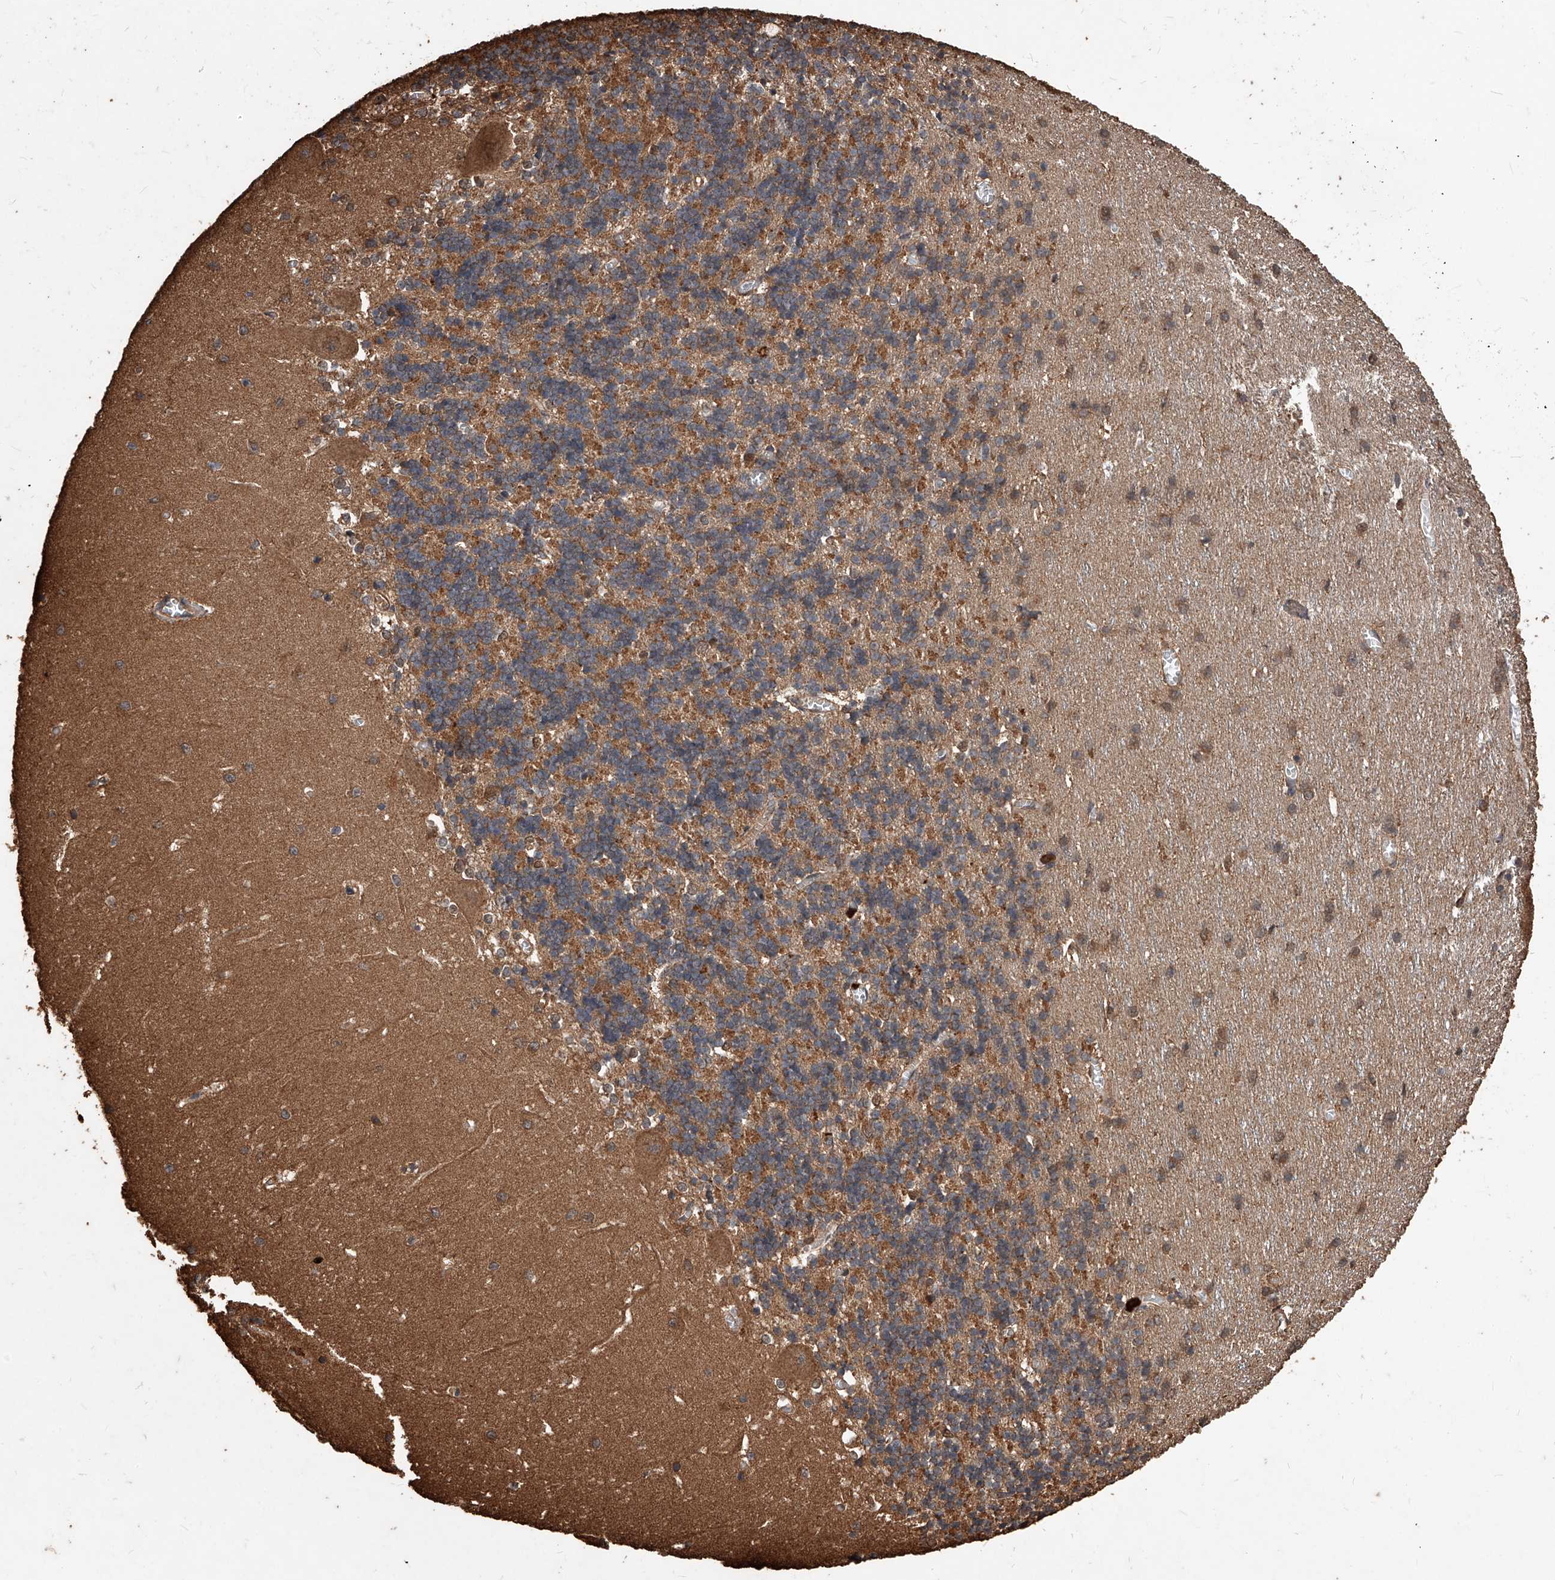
{"staining": {"intensity": "weak", "quantity": "25%-75%", "location": "cytoplasmic/membranous"}, "tissue": "cerebellum", "cell_type": "Cells in granular layer", "image_type": "normal", "snomed": [{"axis": "morphology", "description": "Normal tissue, NOS"}, {"axis": "topography", "description": "Cerebellum"}], "caption": "The micrograph reveals staining of normal cerebellum, revealing weak cytoplasmic/membranous protein expression (brown color) within cells in granular layer.", "gene": "UCP2", "patient": {"sex": "male", "age": 37}}